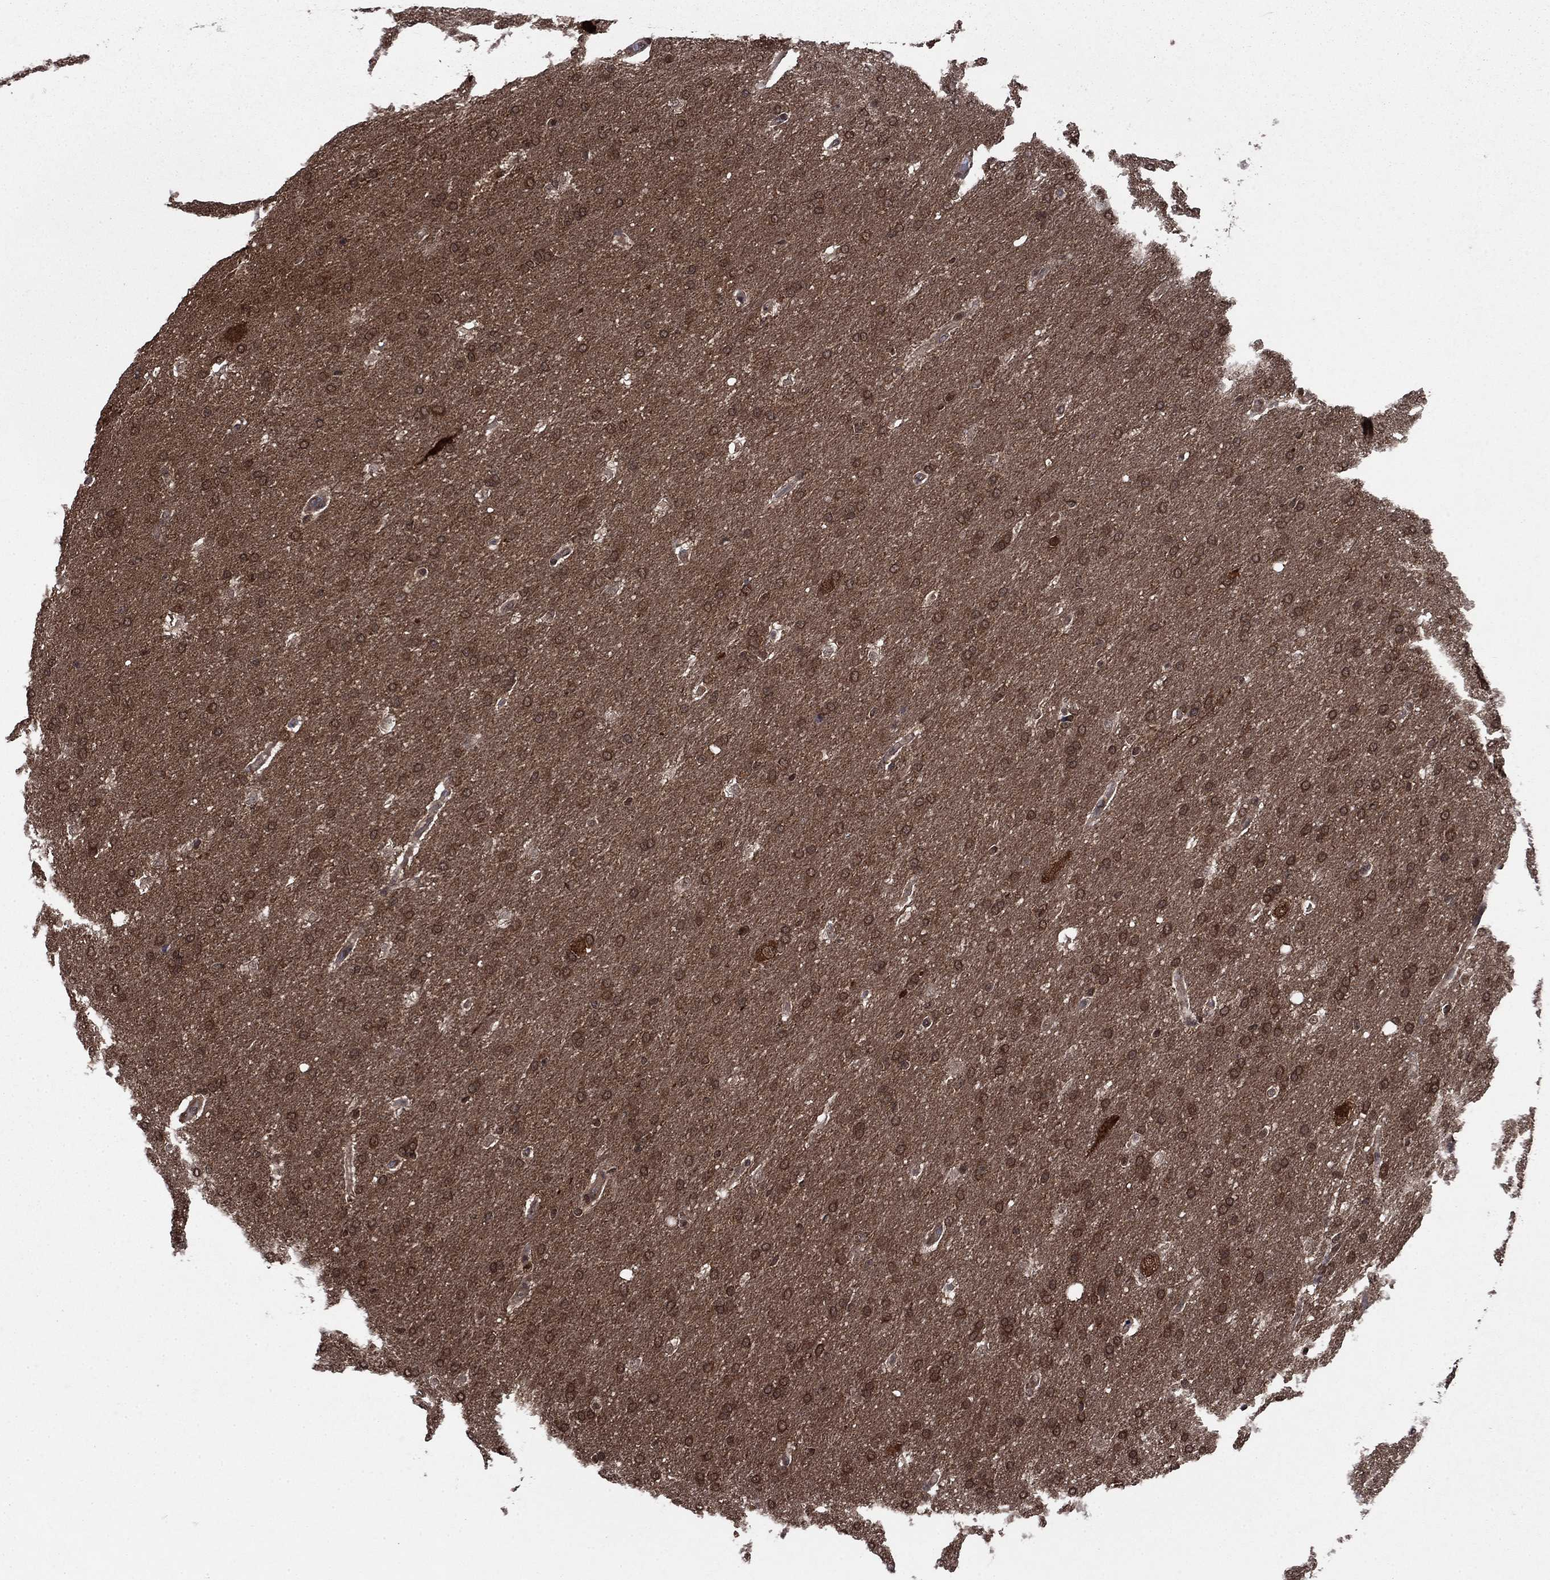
{"staining": {"intensity": "strong", "quantity": "25%-75%", "location": "cytoplasmic/membranous"}, "tissue": "glioma", "cell_type": "Tumor cells", "image_type": "cancer", "snomed": [{"axis": "morphology", "description": "Glioma, malignant, Low grade"}, {"axis": "topography", "description": "Brain"}], "caption": "A brown stain highlights strong cytoplasmic/membranous positivity of a protein in human glioma tumor cells. (Stains: DAB in brown, nuclei in blue, Microscopy: brightfield microscopy at high magnification).", "gene": "CACYBP", "patient": {"sex": "female", "age": 37}}